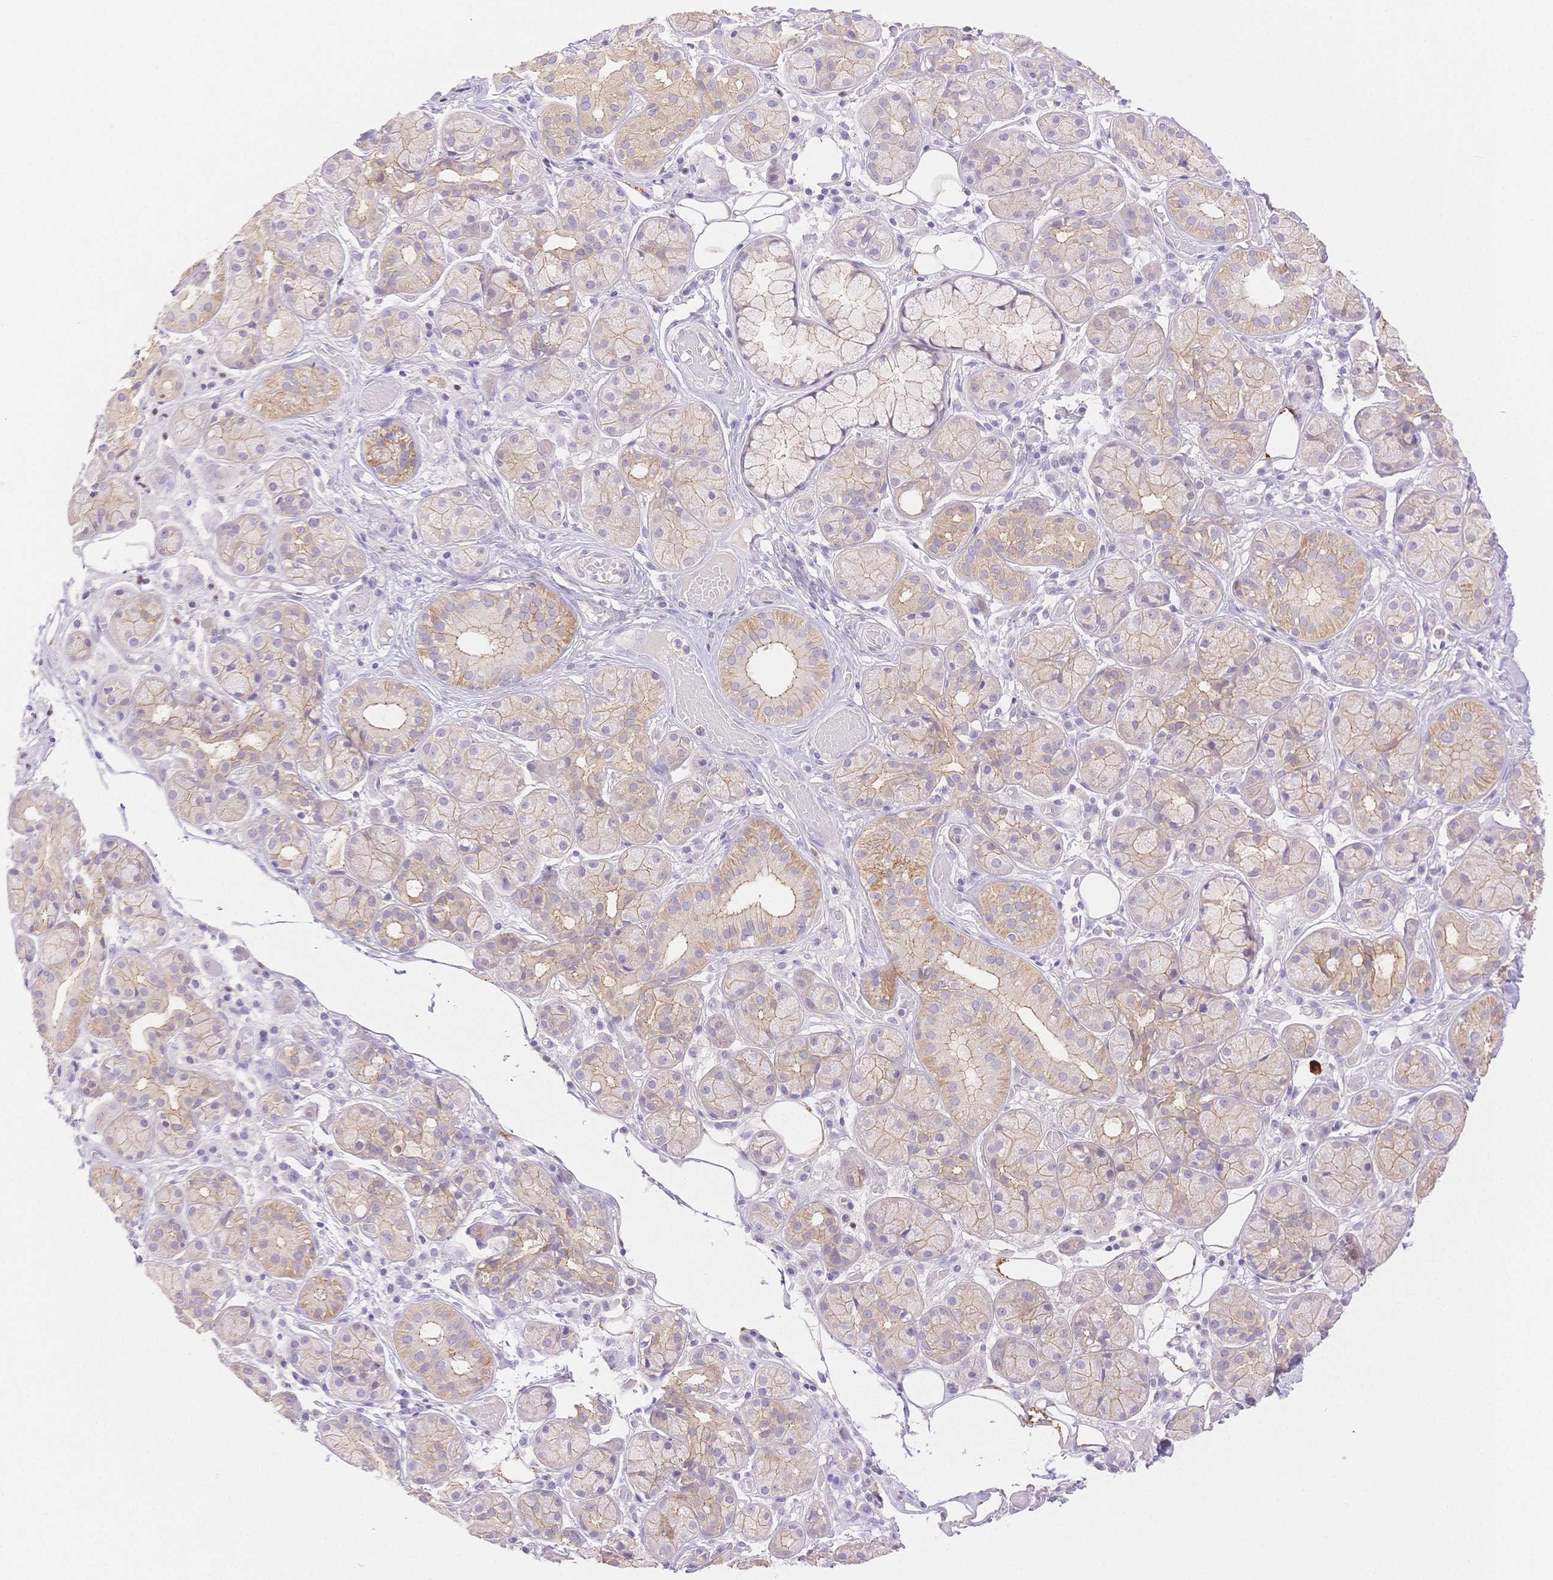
{"staining": {"intensity": "weak", "quantity": ">75%", "location": "cytoplasmic/membranous"}, "tissue": "salivary gland", "cell_type": "Glandular cells", "image_type": "normal", "snomed": [{"axis": "morphology", "description": "Normal tissue, NOS"}, {"axis": "topography", "description": "Salivary gland"}, {"axis": "topography", "description": "Peripheral nerve tissue"}], "caption": "Immunohistochemical staining of normal salivary gland exhibits weak cytoplasmic/membranous protein positivity in approximately >75% of glandular cells. (IHC, brightfield microscopy, high magnification).", "gene": "WDR54", "patient": {"sex": "male", "age": 71}}